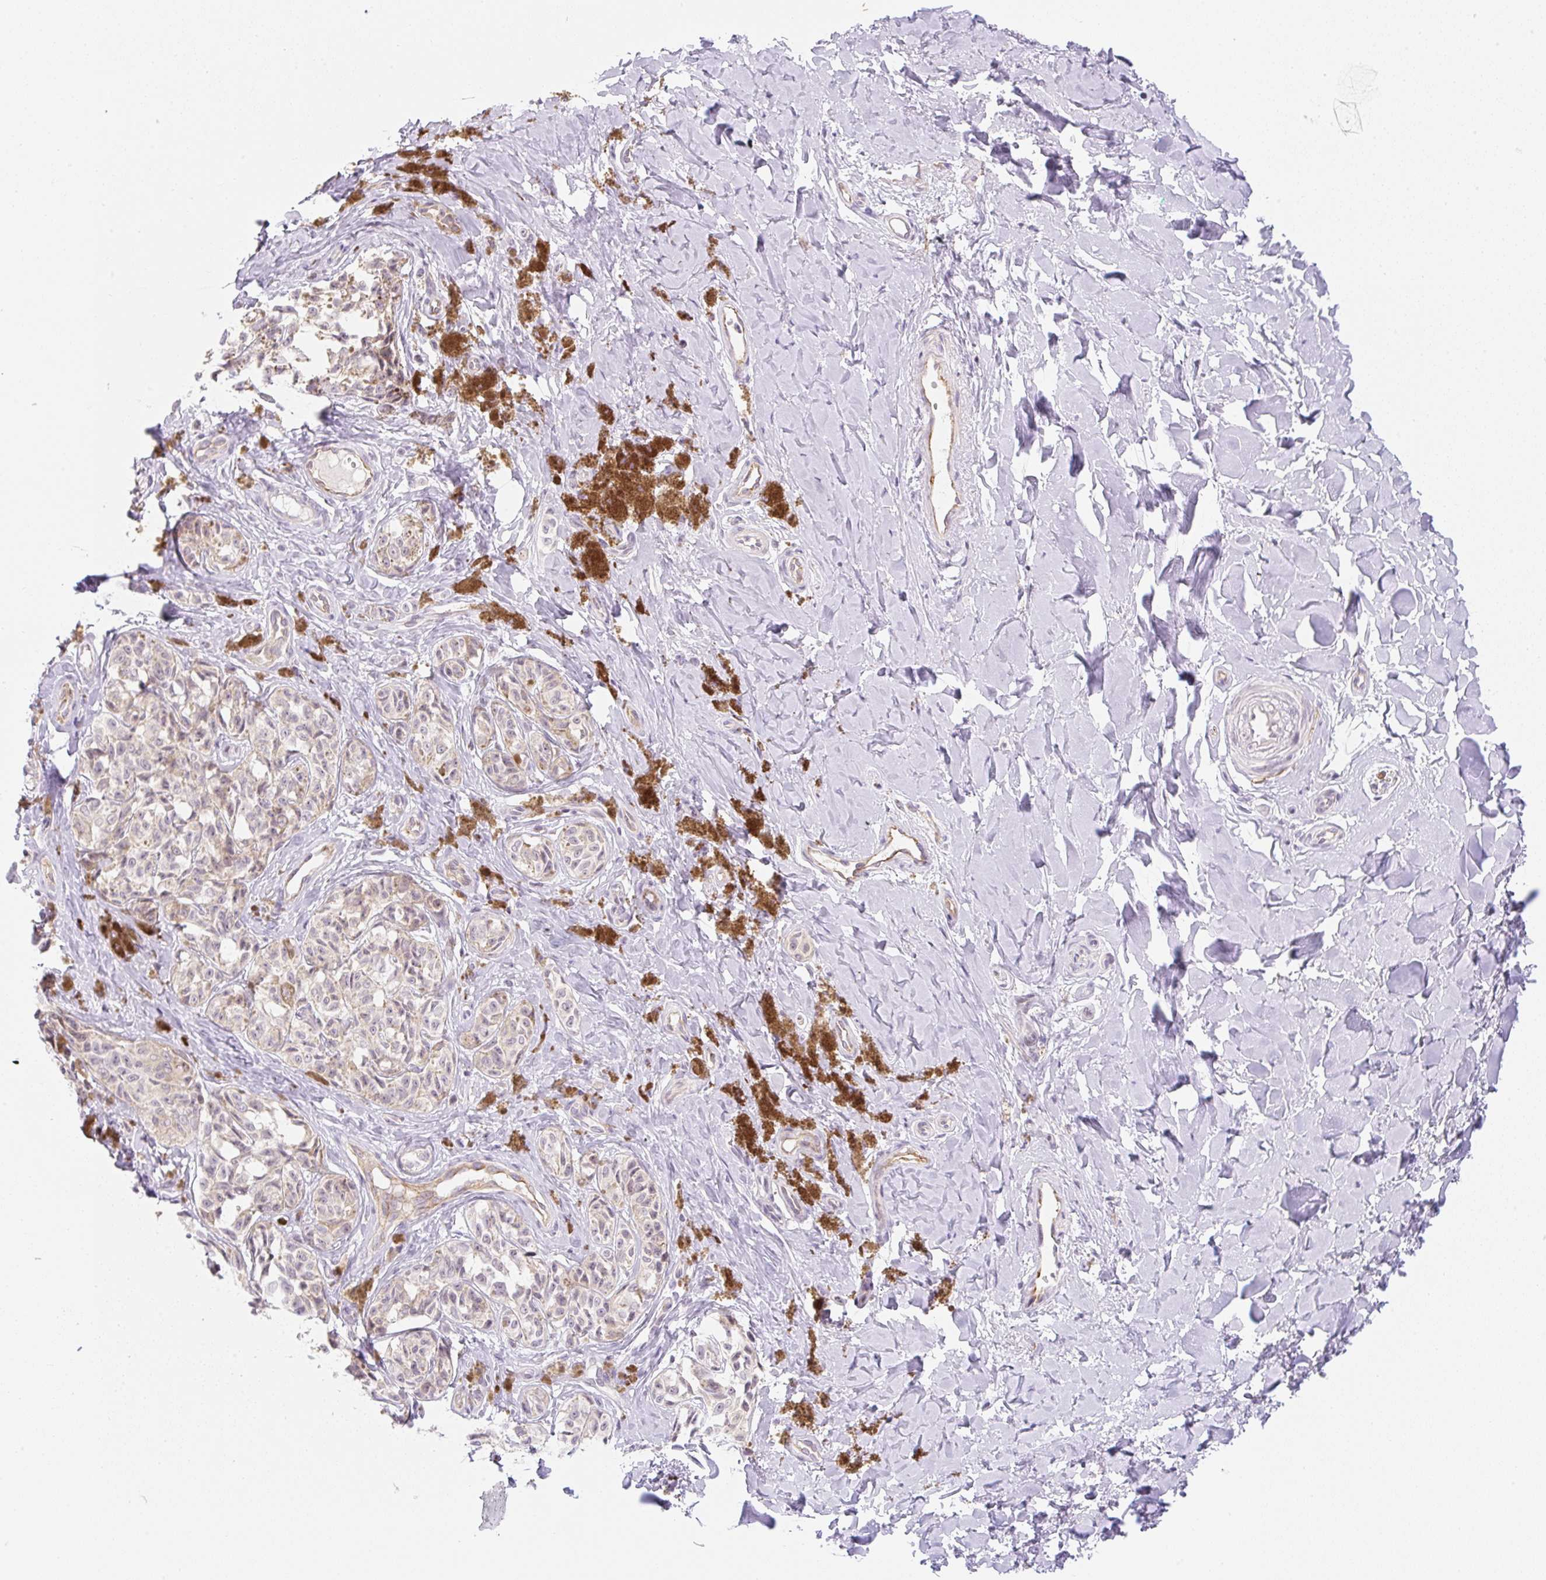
{"staining": {"intensity": "negative", "quantity": "none", "location": "none"}, "tissue": "melanoma", "cell_type": "Tumor cells", "image_type": "cancer", "snomed": [{"axis": "morphology", "description": "Malignant melanoma, NOS"}, {"axis": "topography", "description": "Skin"}], "caption": "Immunohistochemistry histopathology image of human malignant melanoma stained for a protein (brown), which shows no positivity in tumor cells.", "gene": "CASKIN1", "patient": {"sex": "female", "age": 65}}